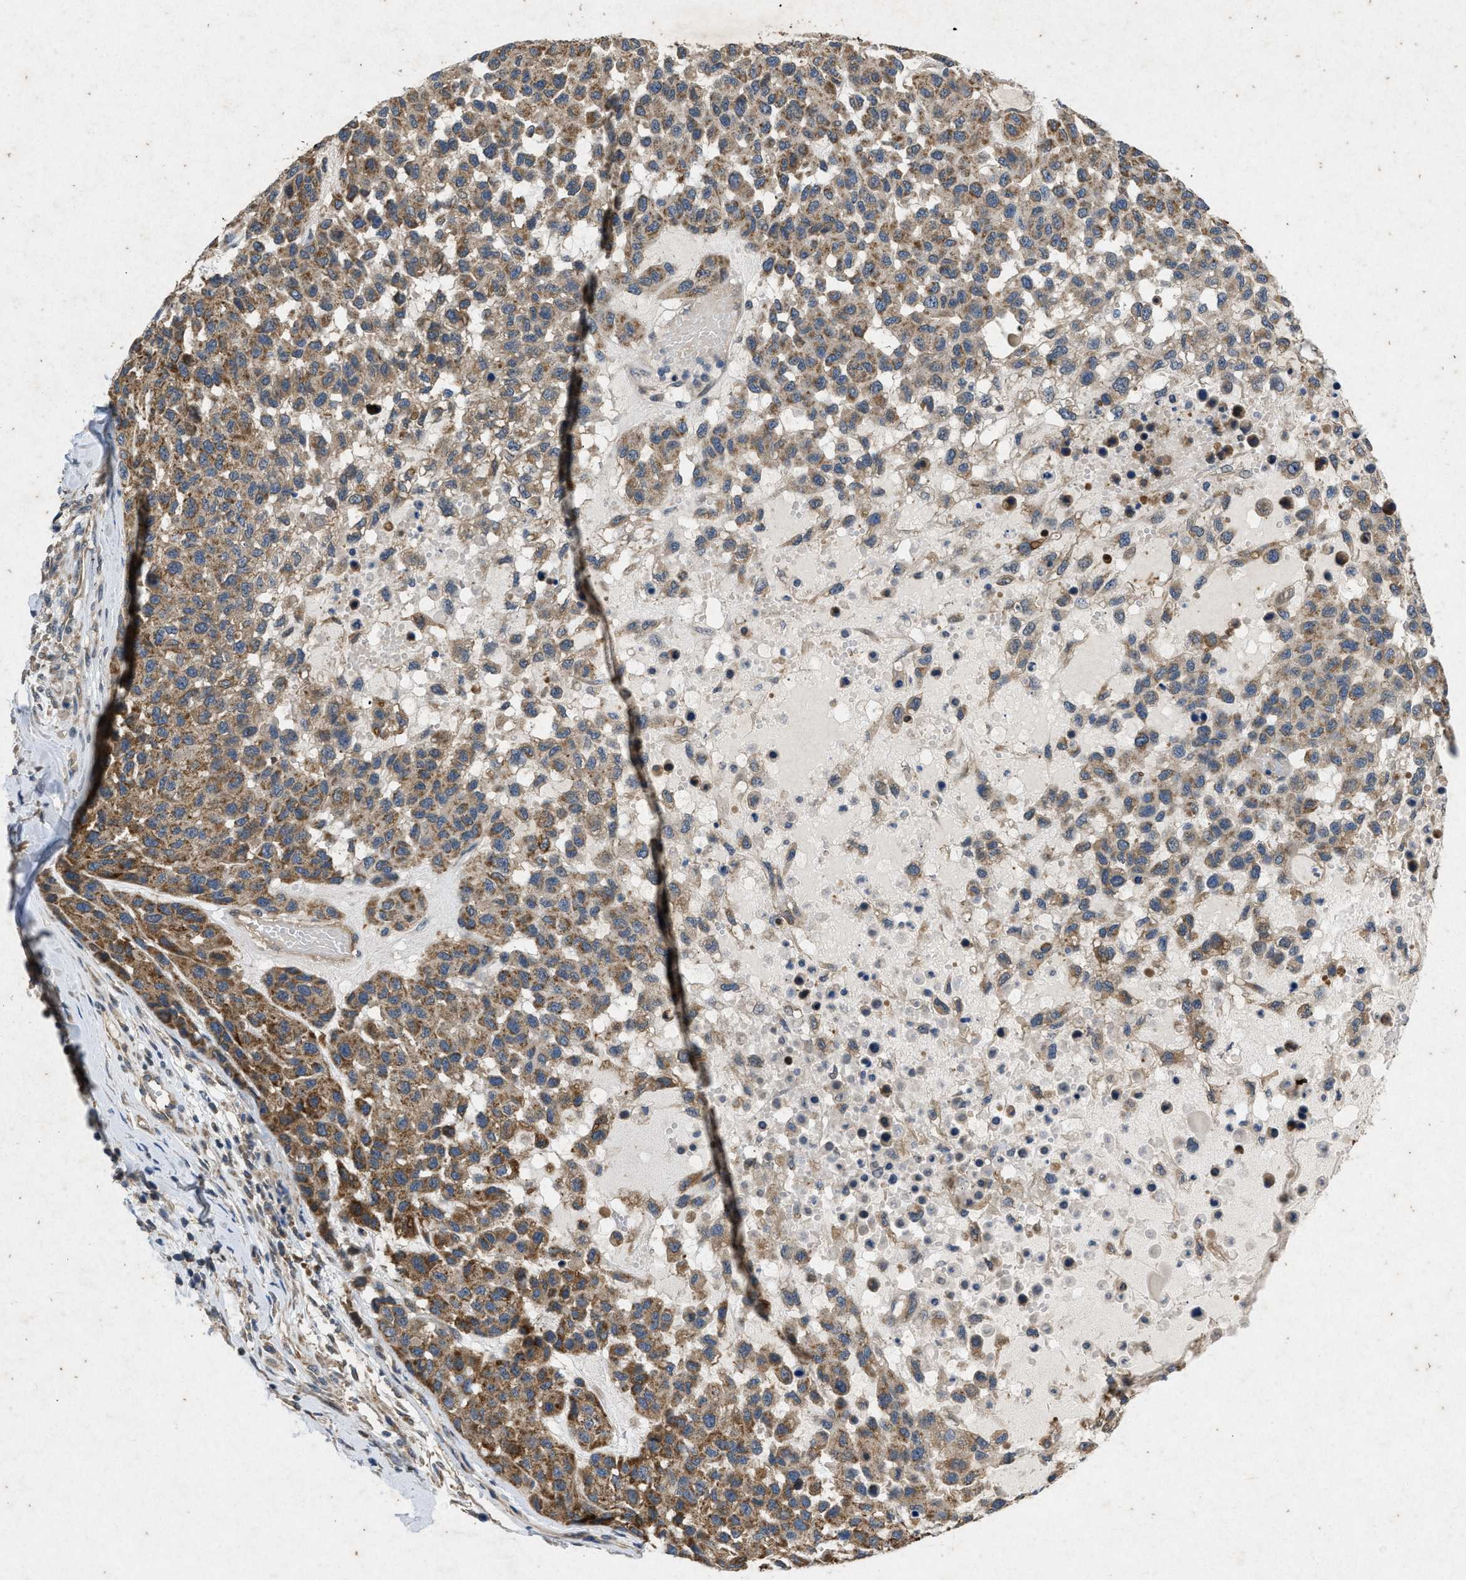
{"staining": {"intensity": "moderate", "quantity": ">75%", "location": "cytoplasmic/membranous"}, "tissue": "melanoma", "cell_type": "Tumor cells", "image_type": "cancer", "snomed": [{"axis": "morphology", "description": "Malignant melanoma, NOS"}, {"axis": "topography", "description": "Skin"}], "caption": "The micrograph reveals staining of melanoma, revealing moderate cytoplasmic/membranous protein staining (brown color) within tumor cells. (DAB (3,3'-diaminobenzidine) = brown stain, brightfield microscopy at high magnification).", "gene": "PRKG2", "patient": {"sex": "male", "age": 62}}